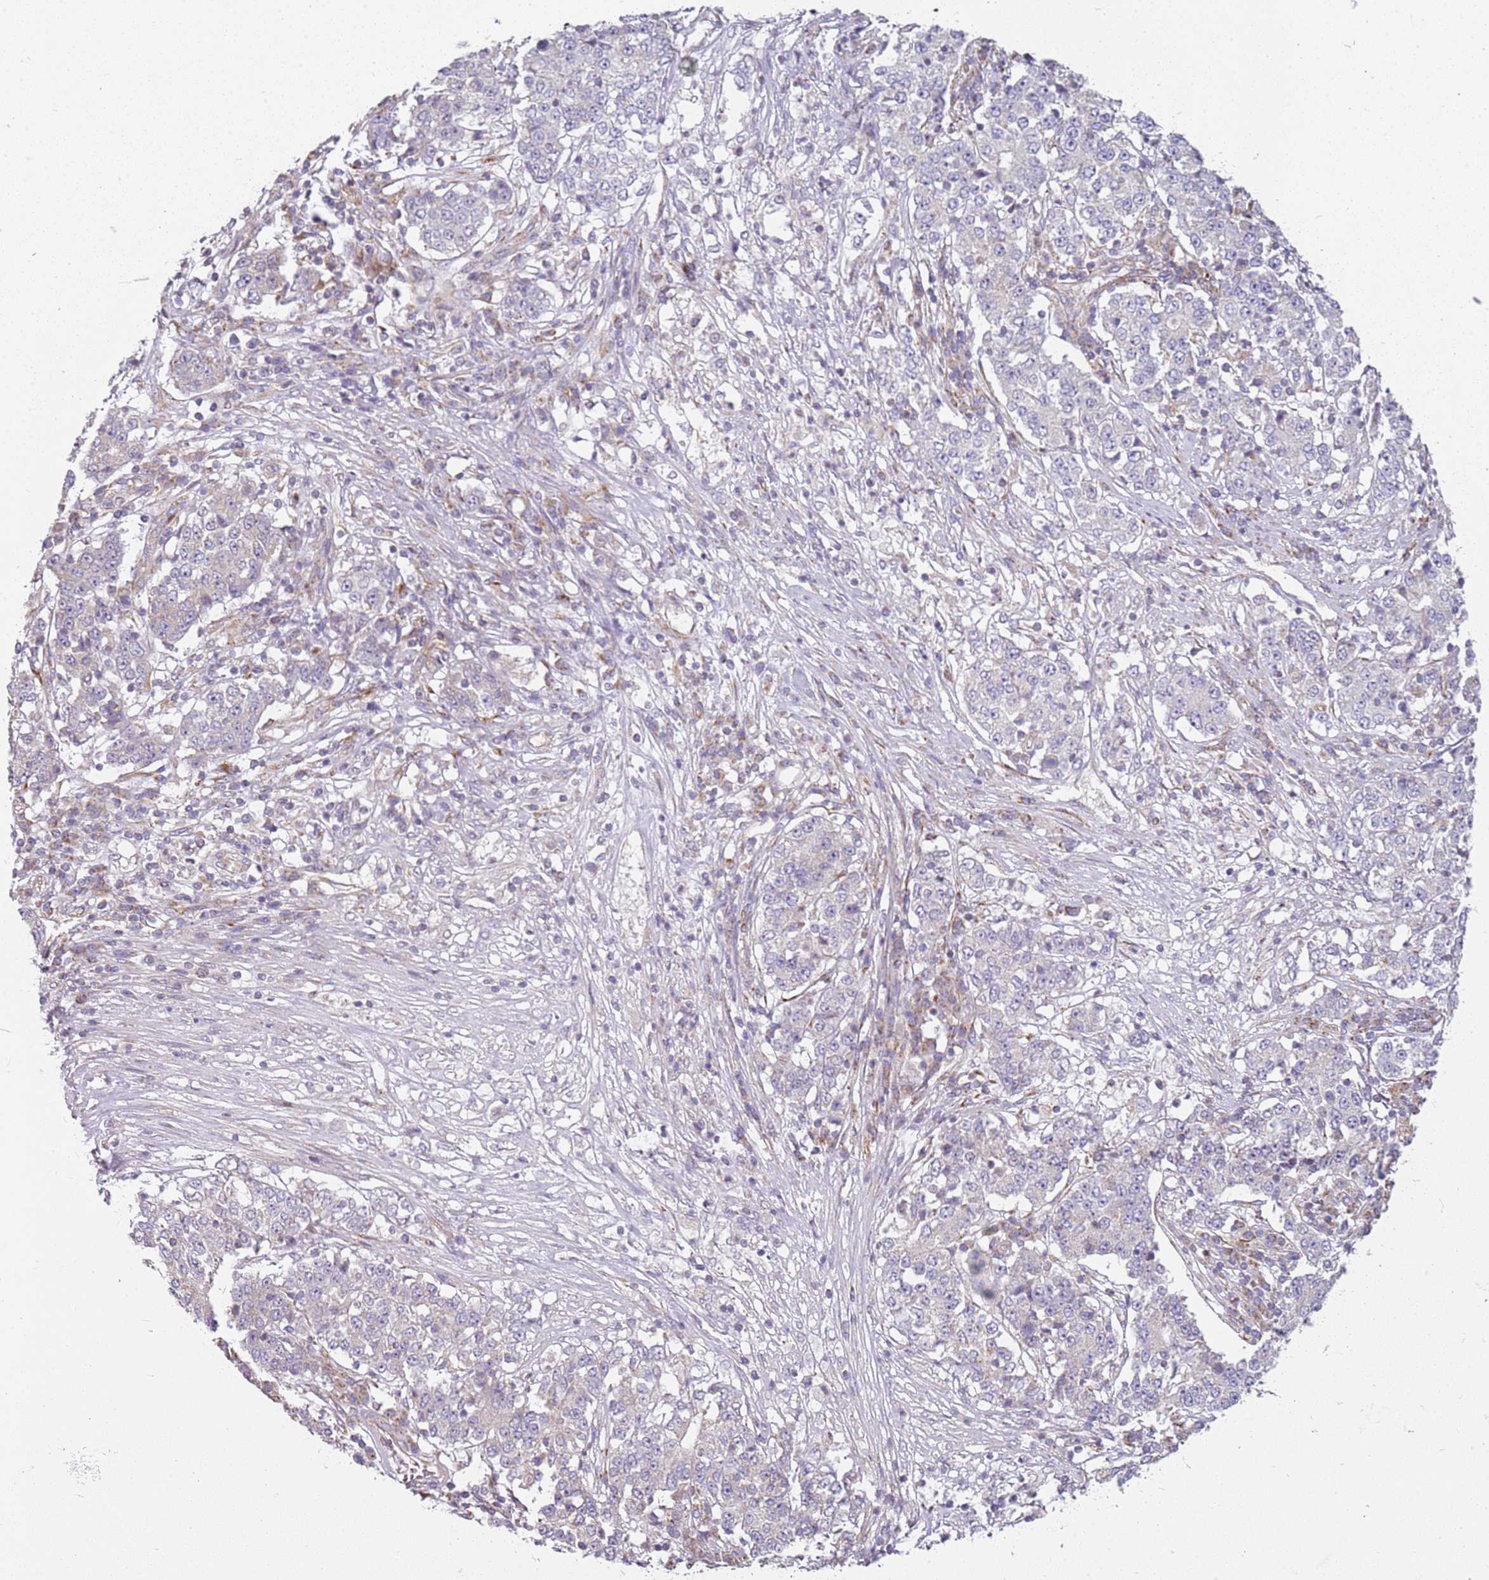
{"staining": {"intensity": "negative", "quantity": "none", "location": "none"}, "tissue": "stomach cancer", "cell_type": "Tumor cells", "image_type": "cancer", "snomed": [{"axis": "morphology", "description": "Adenocarcinoma, NOS"}, {"axis": "topography", "description": "Stomach"}], "caption": "An immunohistochemistry (IHC) micrograph of stomach cancer (adenocarcinoma) is shown. There is no staining in tumor cells of stomach cancer (adenocarcinoma).", "gene": "TMEM200C", "patient": {"sex": "male", "age": 59}}